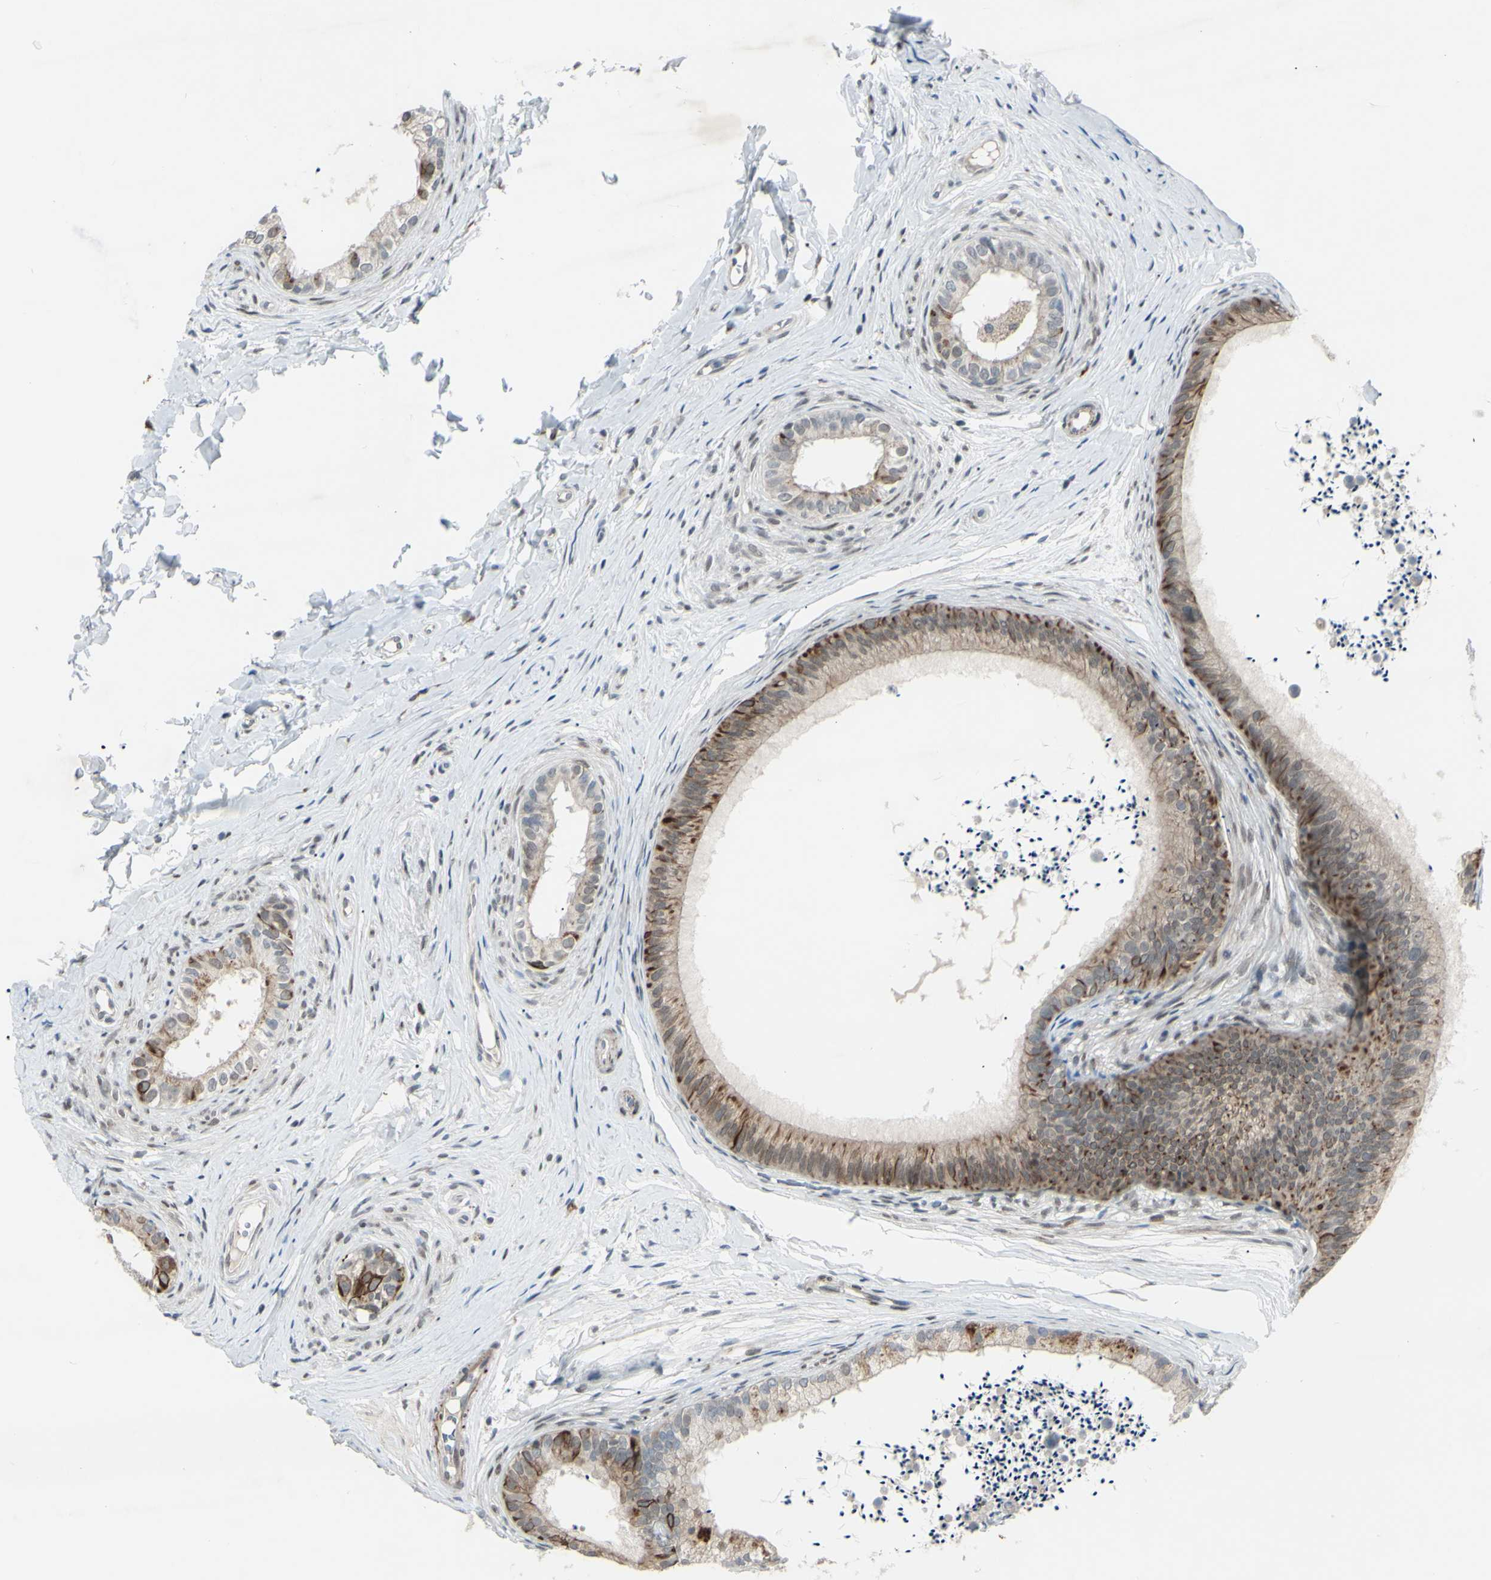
{"staining": {"intensity": "strong", "quantity": "25%-75%", "location": "cytoplasmic/membranous"}, "tissue": "epididymis", "cell_type": "Glandular cells", "image_type": "normal", "snomed": [{"axis": "morphology", "description": "Normal tissue, NOS"}, {"axis": "topography", "description": "Epididymis"}], "caption": "Immunohistochemical staining of normal human epididymis exhibits strong cytoplasmic/membranous protein expression in approximately 25%-75% of glandular cells. The staining was performed using DAB (3,3'-diaminobenzidine), with brown indicating positive protein expression. Nuclei are stained blue with hematoxylin.", "gene": "FGFR2", "patient": {"sex": "male", "age": 56}}